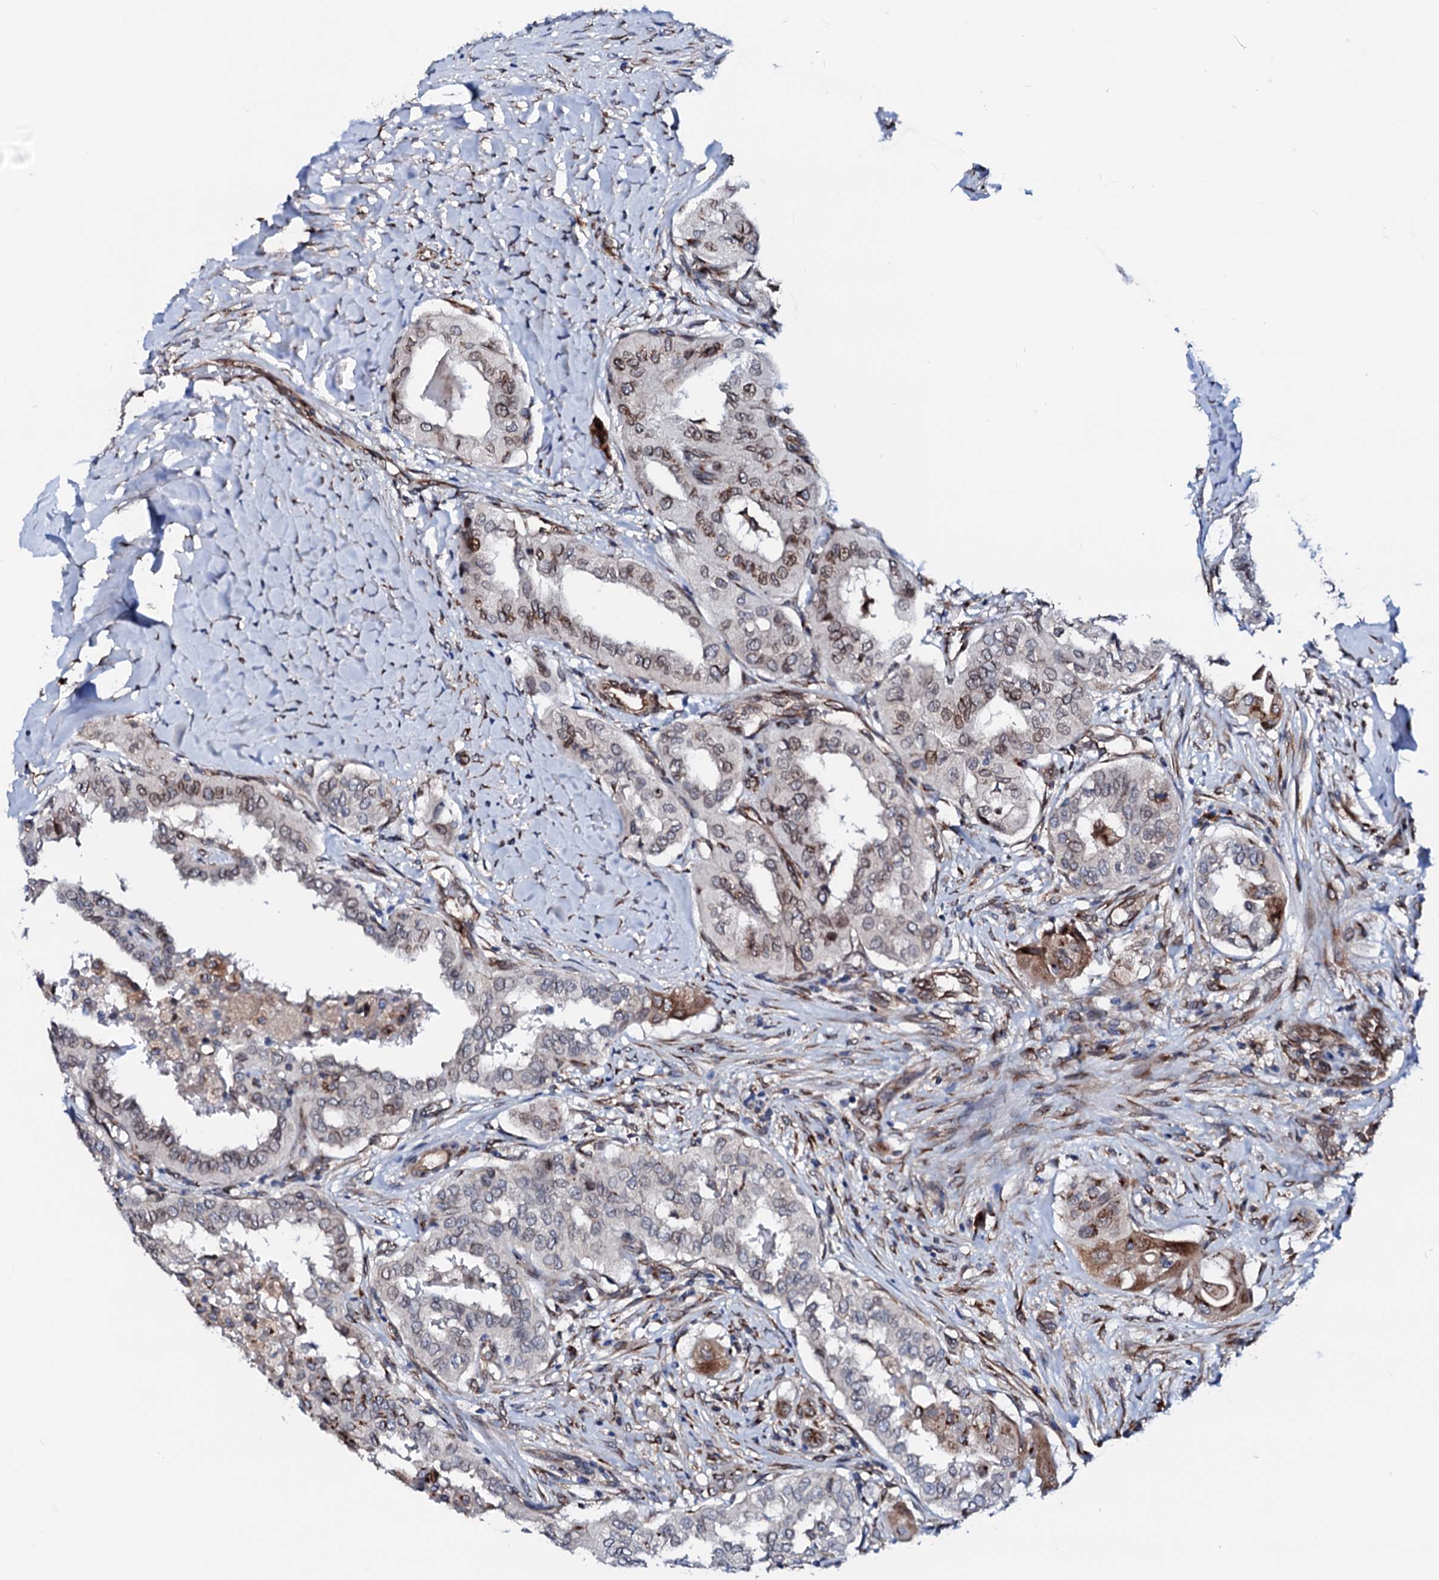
{"staining": {"intensity": "moderate", "quantity": "25%-75%", "location": "cytoplasmic/membranous,nuclear"}, "tissue": "thyroid cancer", "cell_type": "Tumor cells", "image_type": "cancer", "snomed": [{"axis": "morphology", "description": "Papillary adenocarcinoma, NOS"}, {"axis": "topography", "description": "Thyroid gland"}], "caption": "Immunohistochemical staining of papillary adenocarcinoma (thyroid) demonstrates moderate cytoplasmic/membranous and nuclear protein positivity in about 25%-75% of tumor cells.", "gene": "TMCO3", "patient": {"sex": "female", "age": 59}}